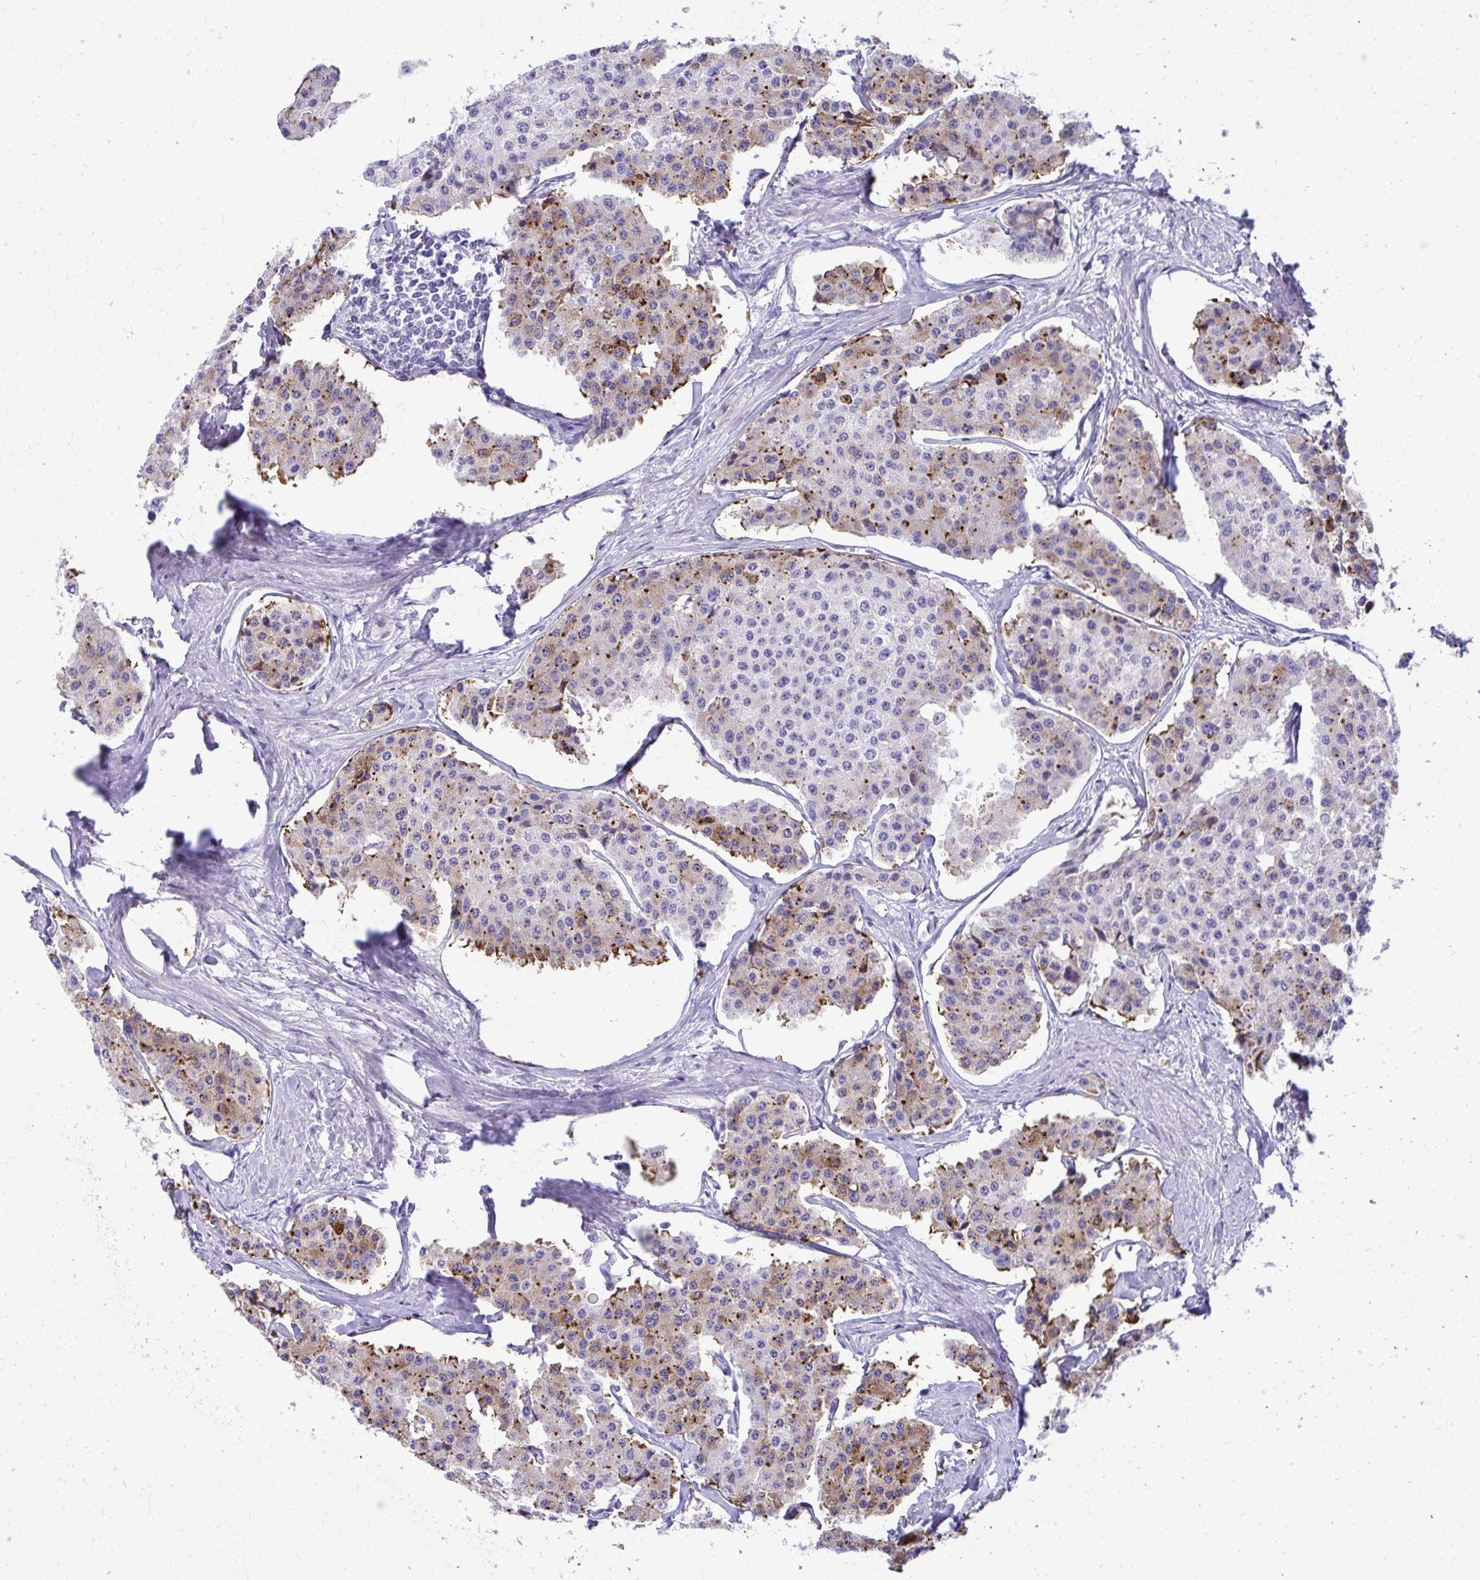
{"staining": {"intensity": "moderate", "quantity": "25%-75%", "location": "cytoplasmic/membranous"}, "tissue": "carcinoid", "cell_type": "Tumor cells", "image_type": "cancer", "snomed": [{"axis": "morphology", "description": "Carcinoid, malignant, NOS"}, {"axis": "topography", "description": "Small intestine"}], "caption": "Immunohistochemical staining of human carcinoid displays medium levels of moderate cytoplasmic/membranous protein staining in approximately 25%-75% of tumor cells.", "gene": "AIG1", "patient": {"sex": "female", "age": 65}}